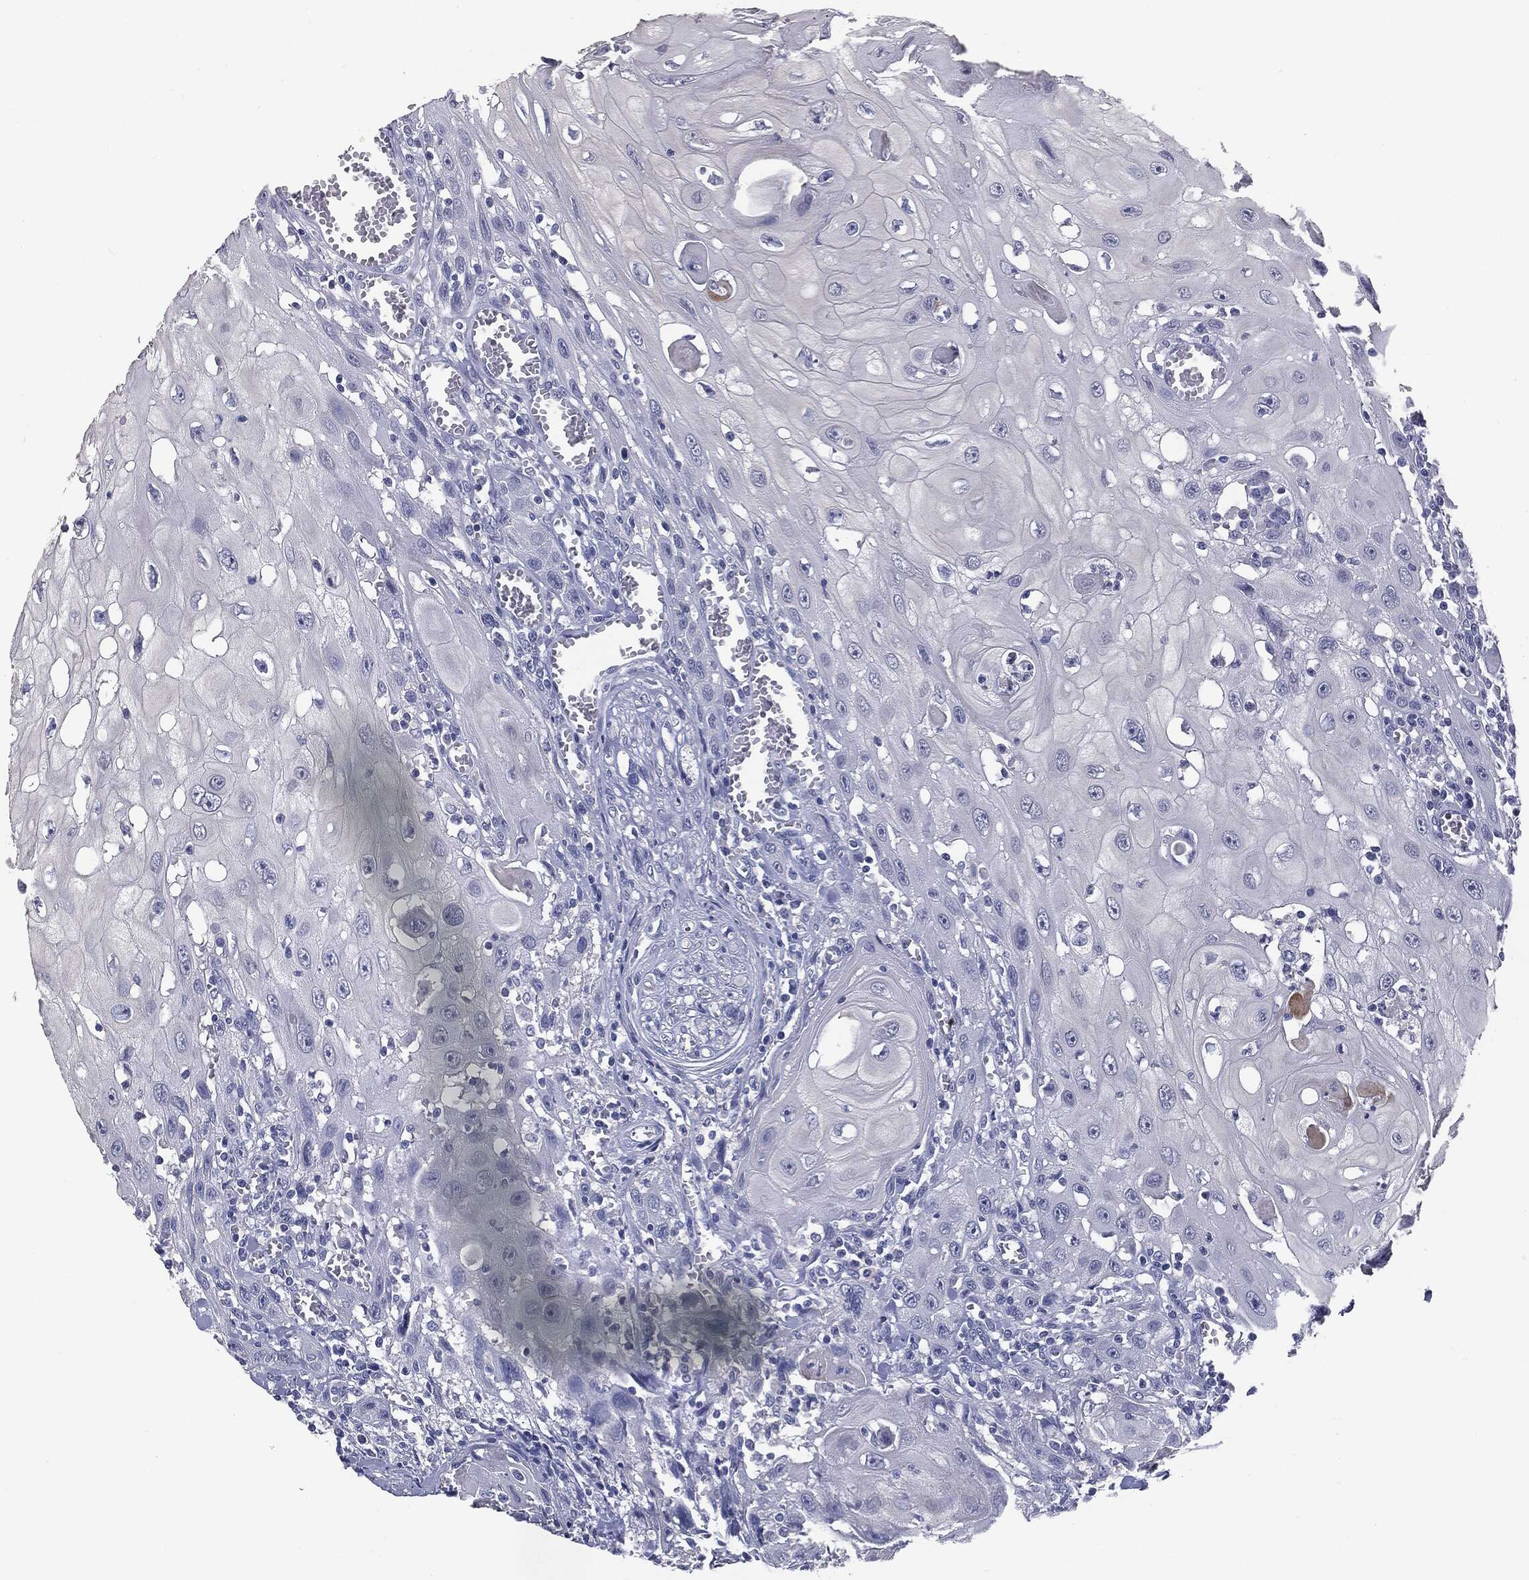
{"staining": {"intensity": "negative", "quantity": "none", "location": "none"}, "tissue": "head and neck cancer", "cell_type": "Tumor cells", "image_type": "cancer", "snomed": [{"axis": "morphology", "description": "Normal tissue, NOS"}, {"axis": "morphology", "description": "Squamous cell carcinoma, NOS"}, {"axis": "topography", "description": "Oral tissue"}, {"axis": "topography", "description": "Head-Neck"}], "caption": "Histopathology image shows no protein staining in tumor cells of head and neck cancer (squamous cell carcinoma) tissue.", "gene": "MUC1", "patient": {"sex": "male", "age": 71}}